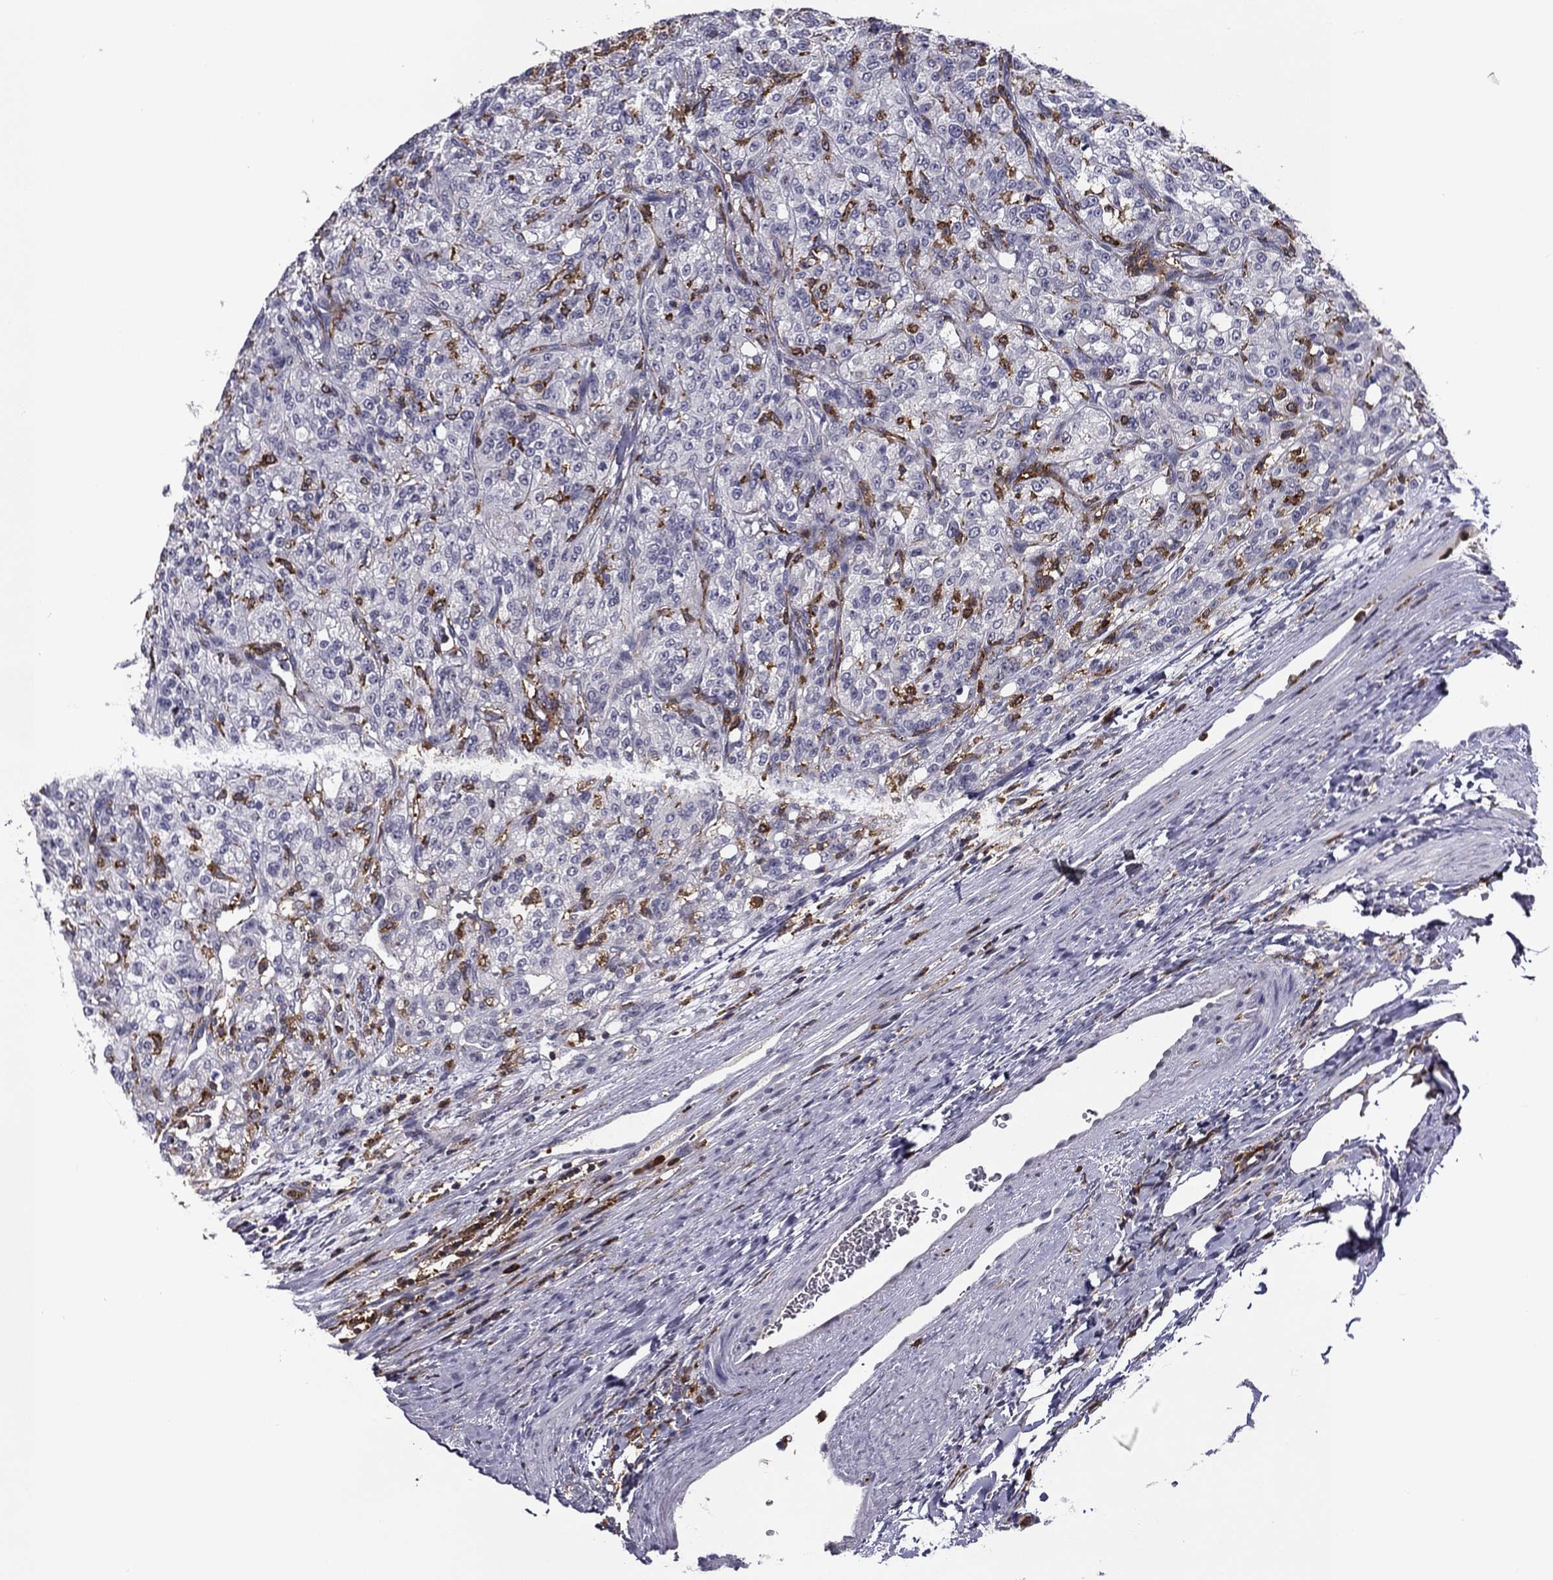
{"staining": {"intensity": "negative", "quantity": "none", "location": "none"}, "tissue": "renal cancer", "cell_type": "Tumor cells", "image_type": "cancer", "snomed": [{"axis": "morphology", "description": "Adenocarcinoma, NOS"}, {"axis": "topography", "description": "Kidney"}], "caption": "Photomicrograph shows no protein staining in tumor cells of renal adenocarcinoma tissue.", "gene": "PLCB2", "patient": {"sex": "female", "age": 63}}